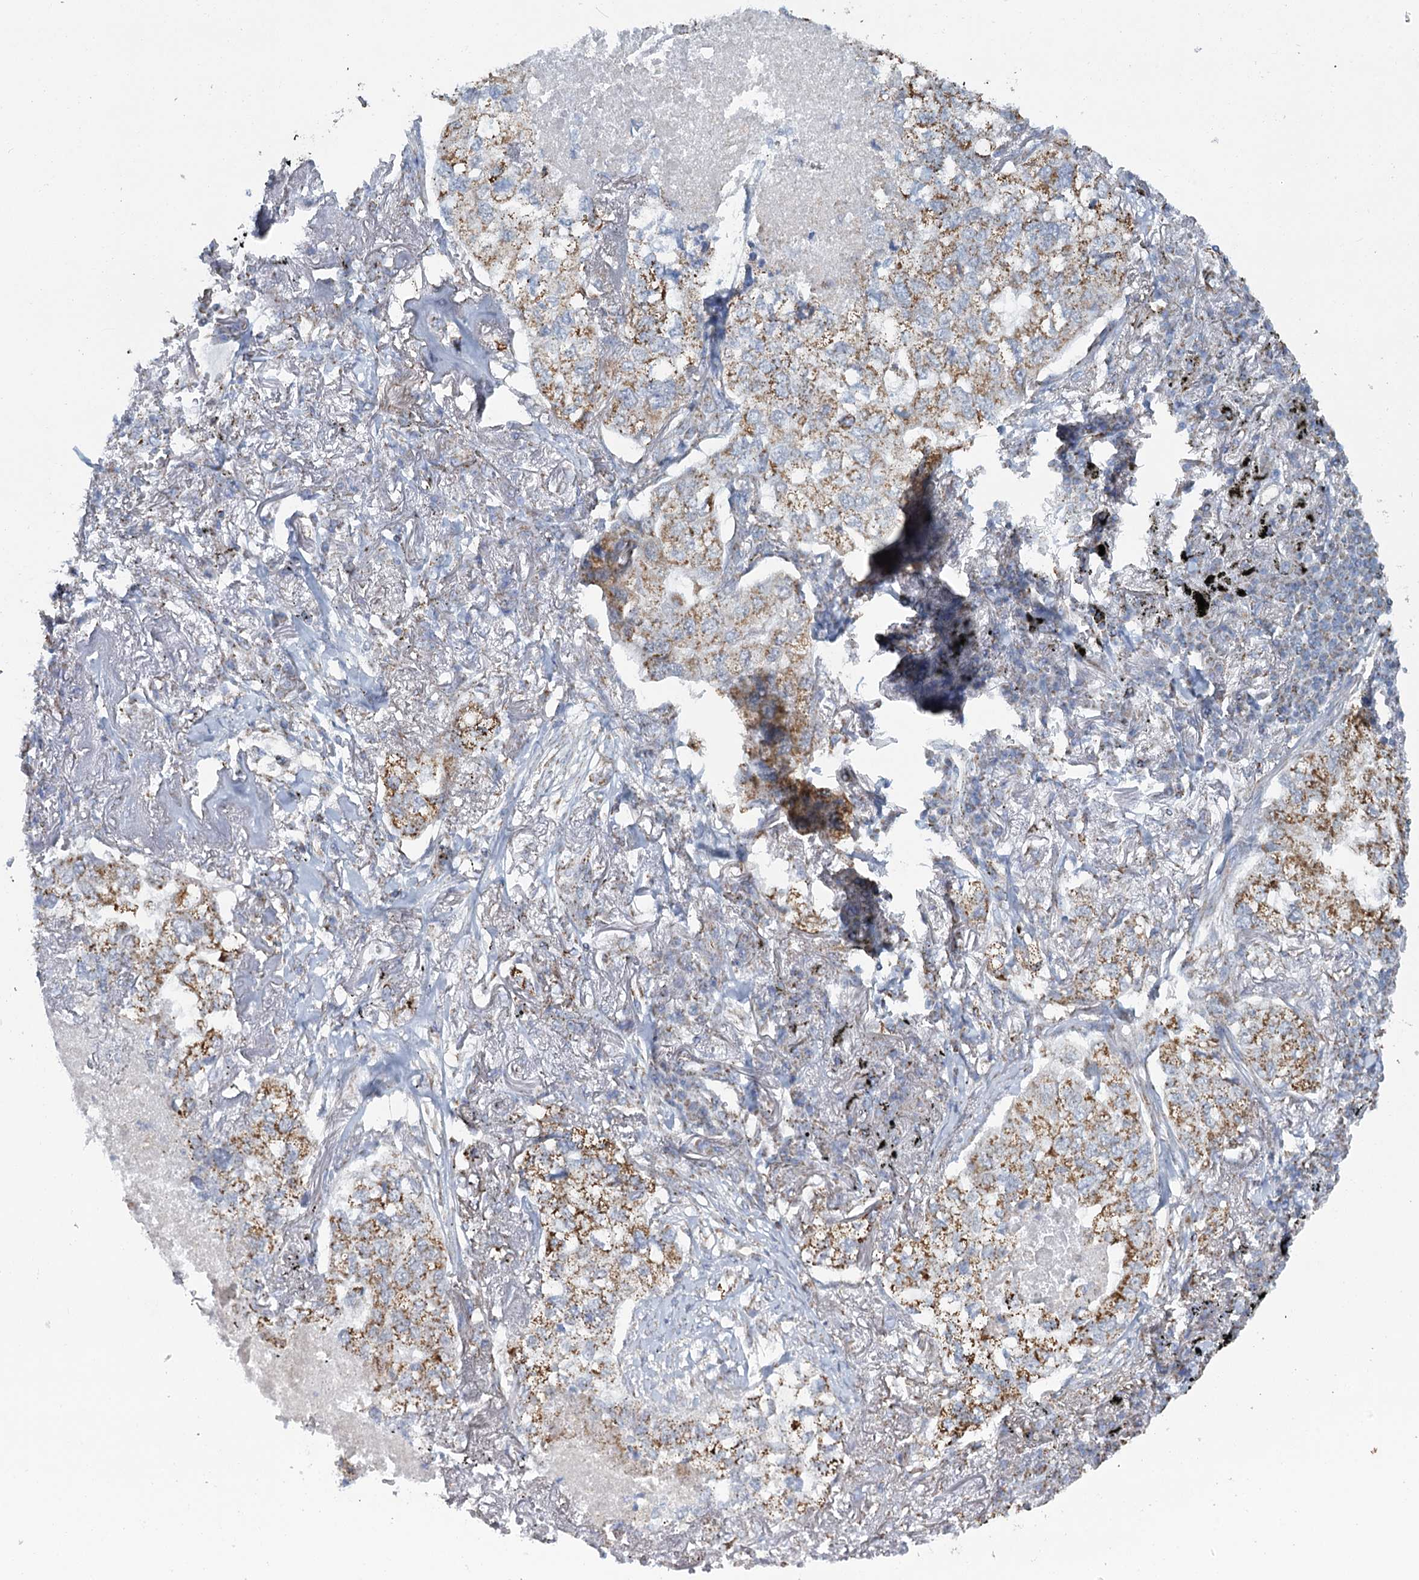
{"staining": {"intensity": "moderate", "quantity": "25%-75%", "location": "cytoplasmic/membranous"}, "tissue": "lung cancer", "cell_type": "Tumor cells", "image_type": "cancer", "snomed": [{"axis": "morphology", "description": "Adenocarcinoma, NOS"}, {"axis": "topography", "description": "Lung"}], "caption": "A medium amount of moderate cytoplasmic/membranous staining is seen in about 25%-75% of tumor cells in lung adenocarcinoma tissue.", "gene": "MRPL44", "patient": {"sex": "male", "age": 65}}